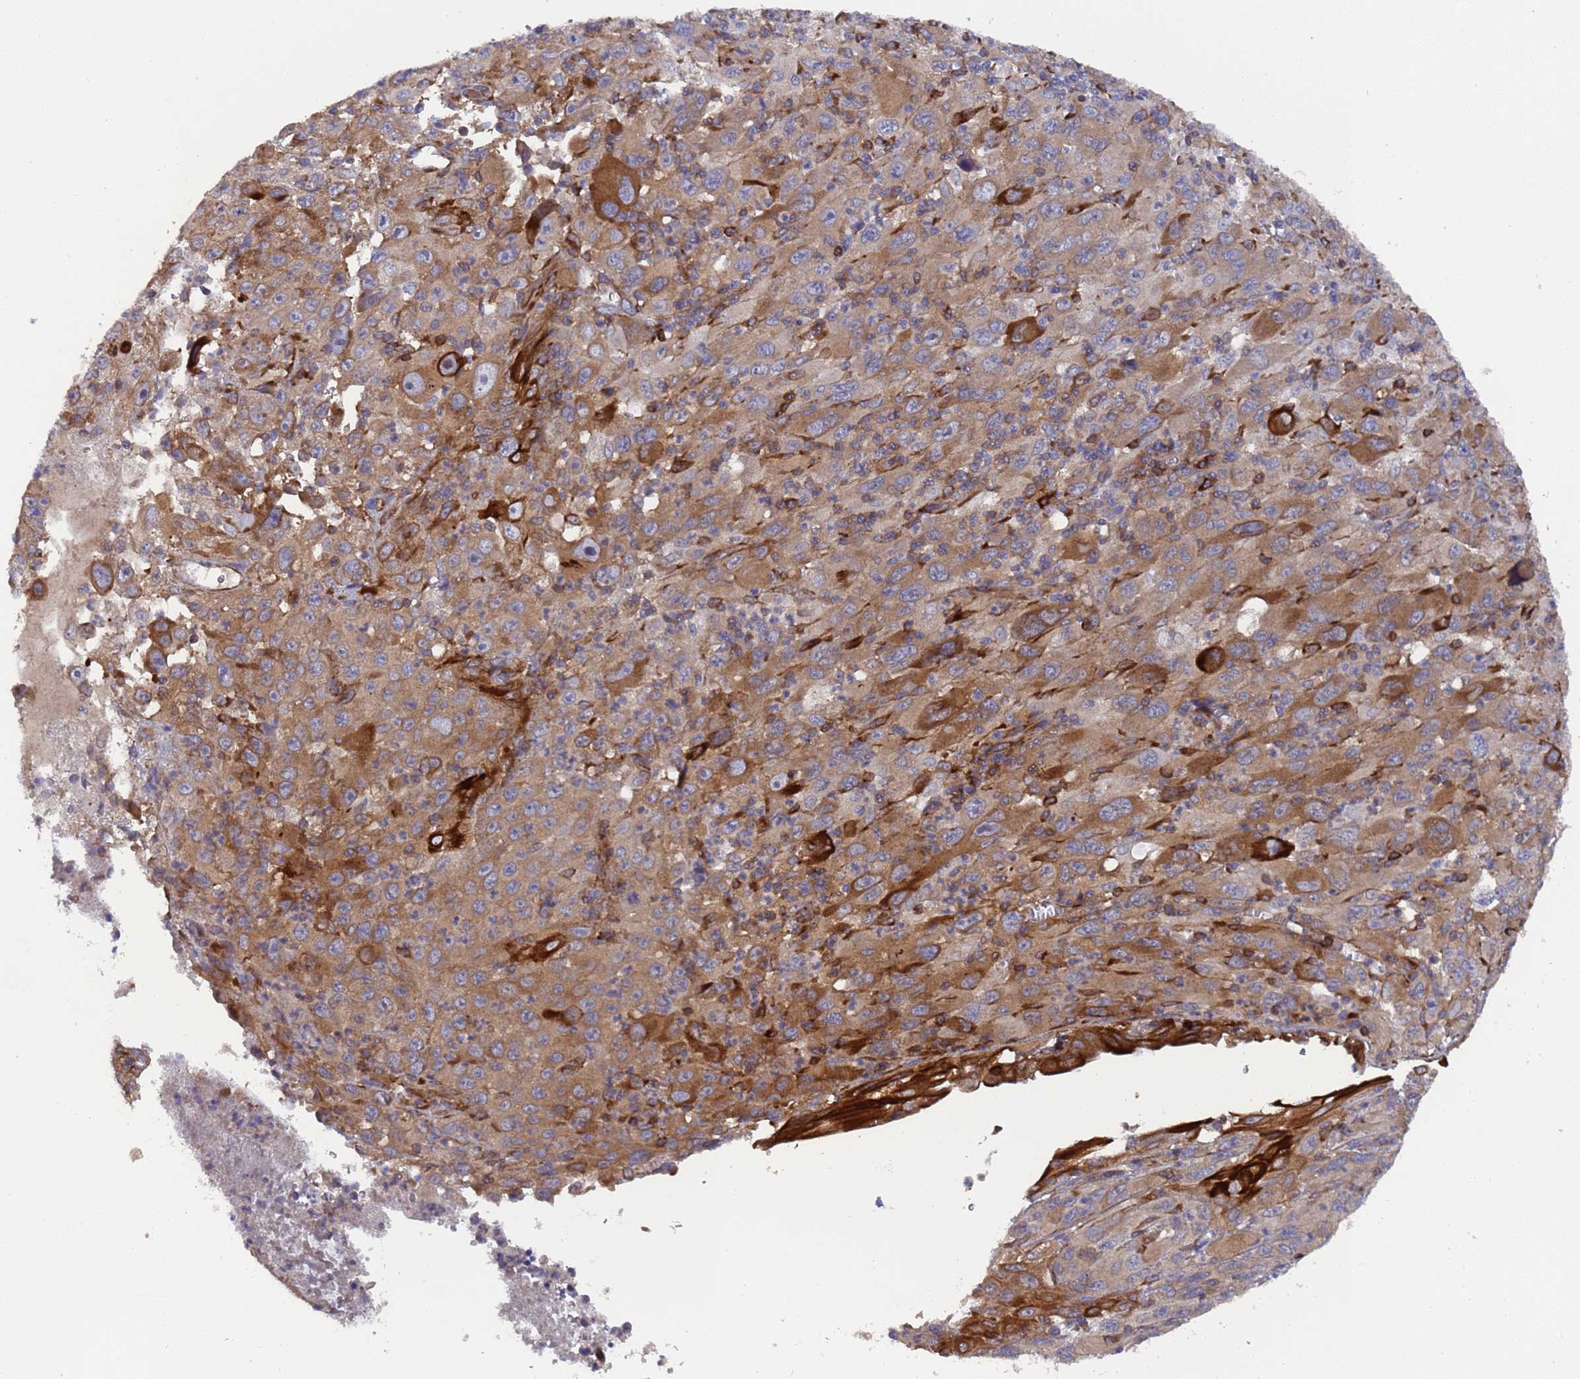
{"staining": {"intensity": "strong", "quantity": "25%-75%", "location": "cytoplasmic/membranous"}, "tissue": "melanoma", "cell_type": "Tumor cells", "image_type": "cancer", "snomed": [{"axis": "morphology", "description": "Malignant melanoma, Metastatic site"}, {"axis": "topography", "description": "Skin"}], "caption": "The photomicrograph reveals staining of malignant melanoma (metastatic site), revealing strong cytoplasmic/membranous protein staining (brown color) within tumor cells.", "gene": "MOCS1", "patient": {"sex": "female", "age": 56}}